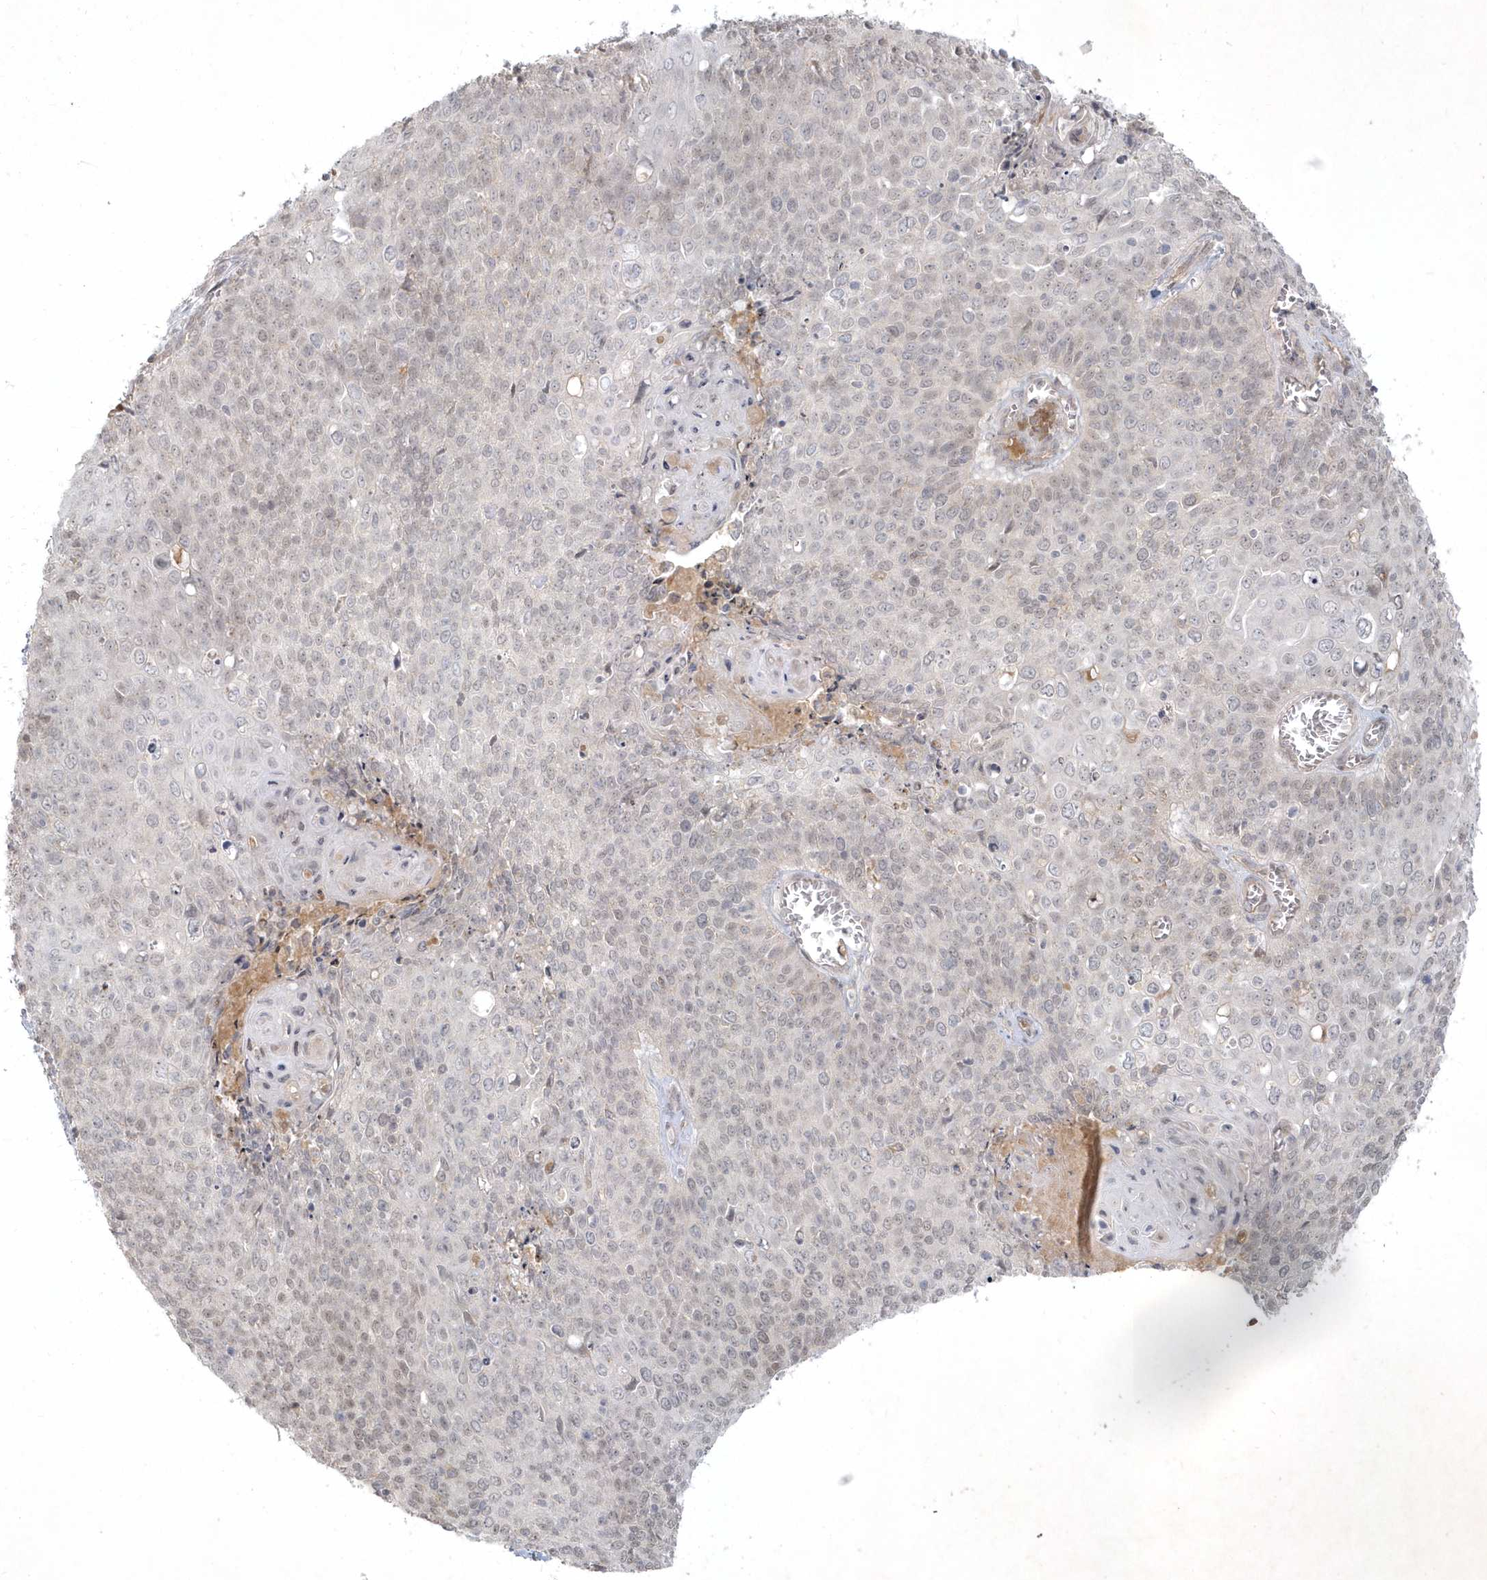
{"staining": {"intensity": "negative", "quantity": "none", "location": "none"}, "tissue": "cervical cancer", "cell_type": "Tumor cells", "image_type": "cancer", "snomed": [{"axis": "morphology", "description": "Squamous cell carcinoma, NOS"}, {"axis": "topography", "description": "Cervix"}], "caption": "This is an immunohistochemistry (IHC) photomicrograph of human cervical cancer (squamous cell carcinoma). There is no expression in tumor cells.", "gene": "BOD1", "patient": {"sex": "female", "age": 39}}